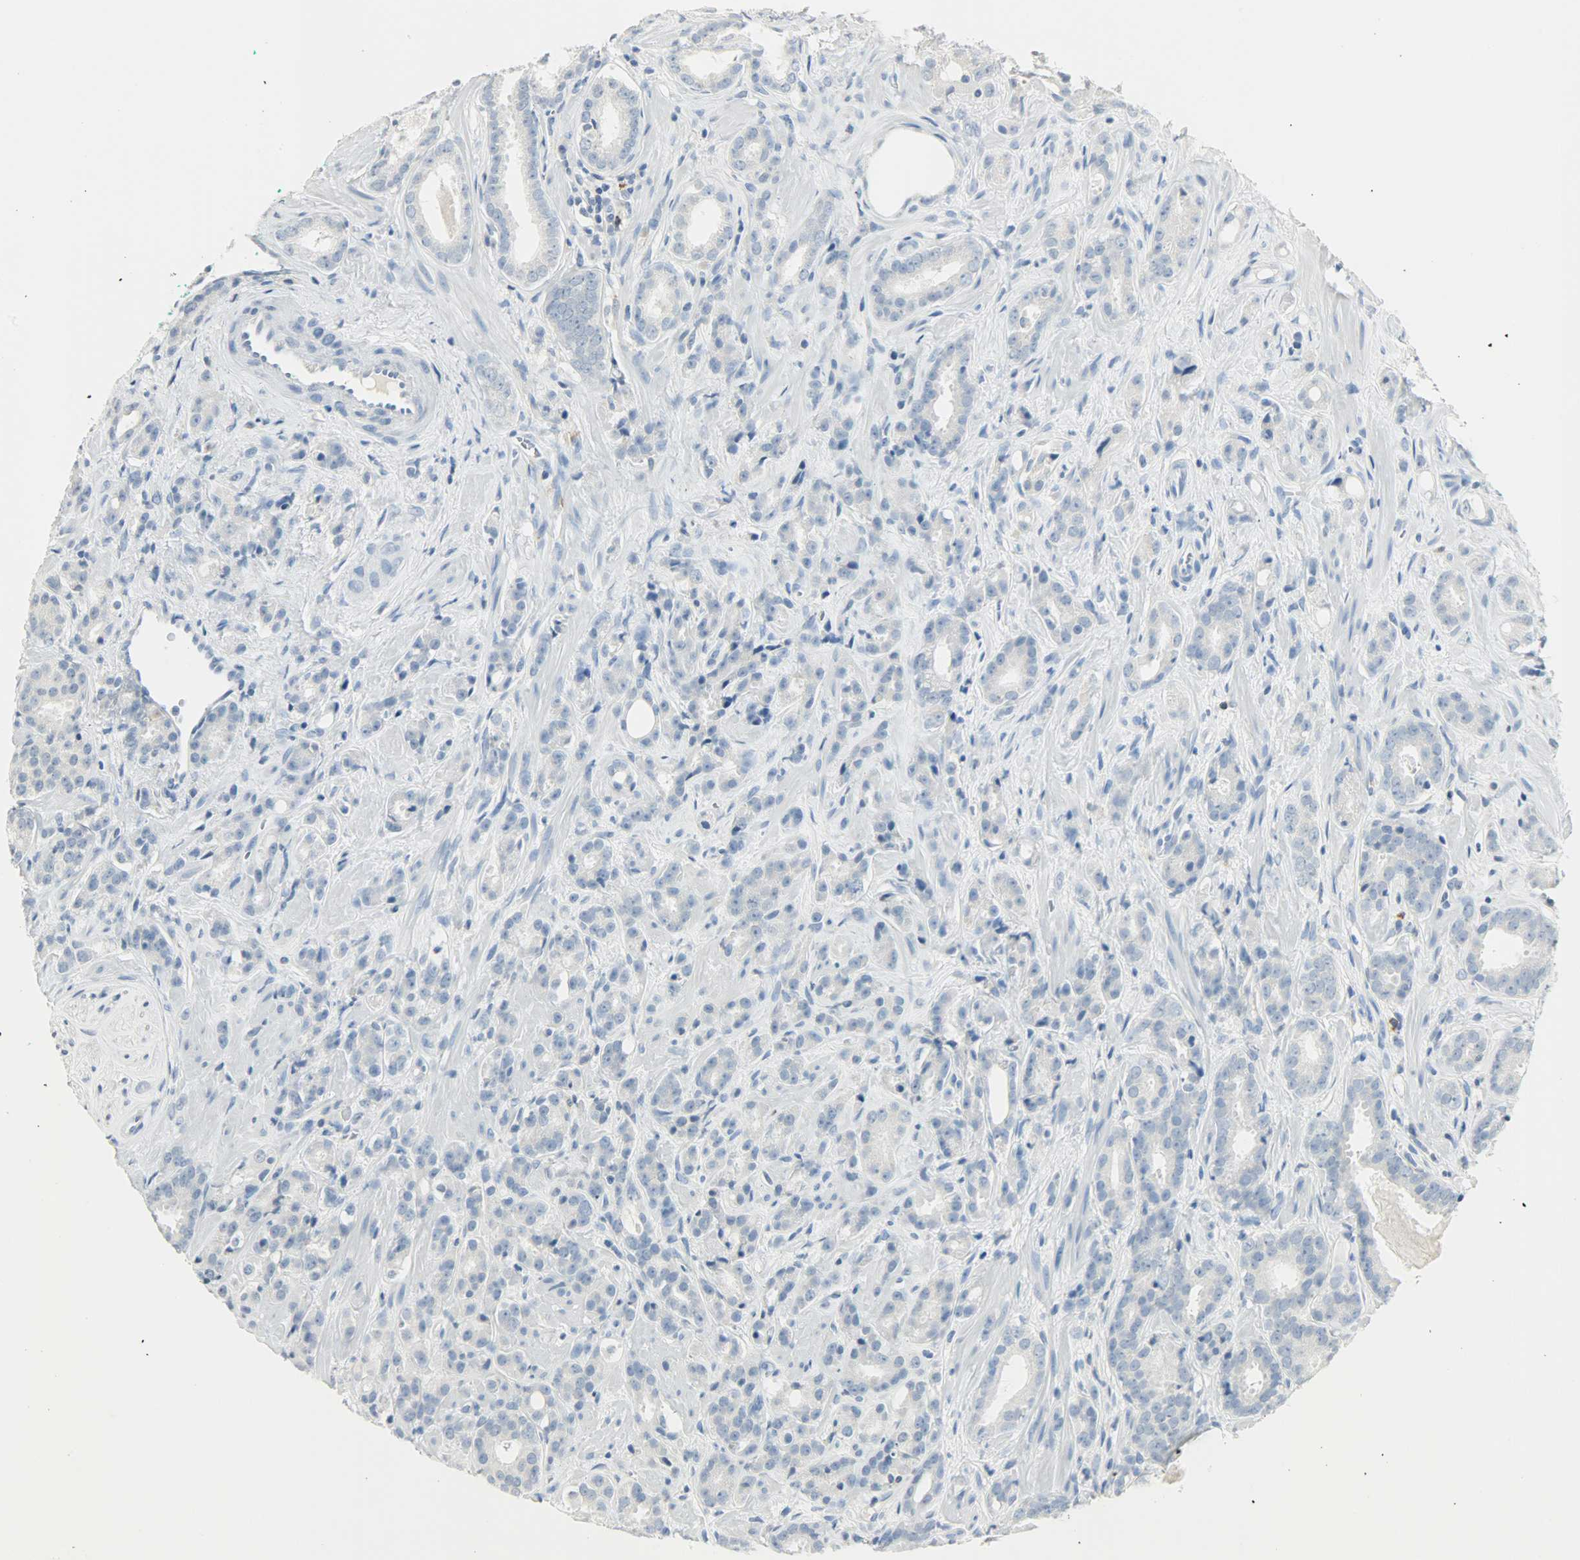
{"staining": {"intensity": "negative", "quantity": "none", "location": "none"}, "tissue": "prostate cancer", "cell_type": "Tumor cells", "image_type": "cancer", "snomed": [{"axis": "morphology", "description": "Adenocarcinoma, Low grade"}, {"axis": "topography", "description": "Prostate"}], "caption": "Immunohistochemistry (IHC) of human adenocarcinoma (low-grade) (prostate) demonstrates no expression in tumor cells.", "gene": "PTPN6", "patient": {"sex": "male", "age": 57}}